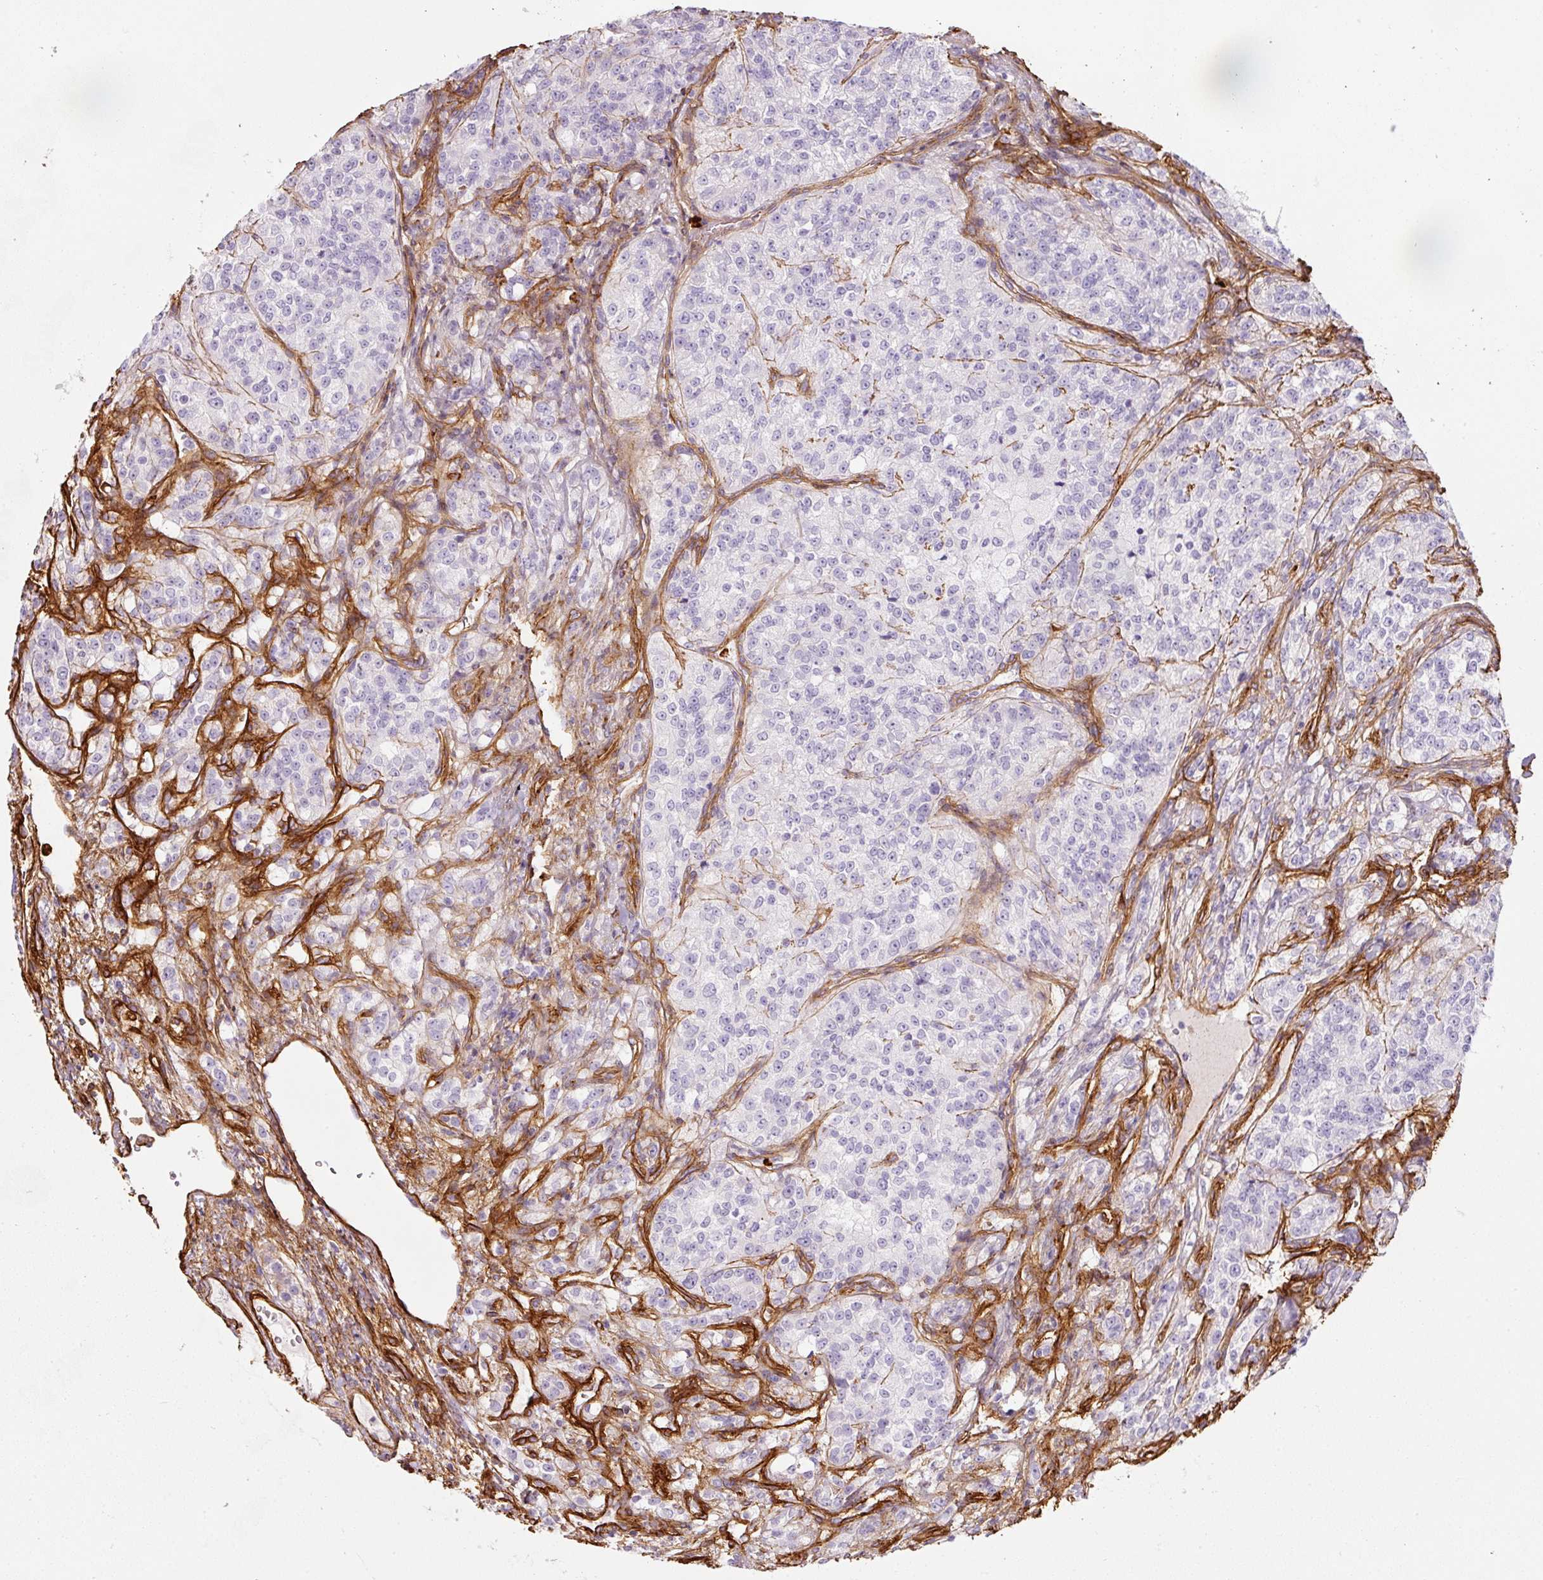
{"staining": {"intensity": "negative", "quantity": "none", "location": "none"}, "tissue": "renal cancer", "cell_type": "Tumor cells", "image_type": "cancer", "snomed": [{"axis": "morphology", "description": "Adenocarcinoma, NOS"}, {"axis": "topography", "description": "Kidney"}], "caption": "Tumor cells are negative for protein expression in human renal cancer (adenocarcinoma). (DAB (3,3'-diaminobenzidine) immunohistochemistry with hematoxylin counter stain).", "gene": "LOXL4", "patient": {"sex": "female", "age": 63}}